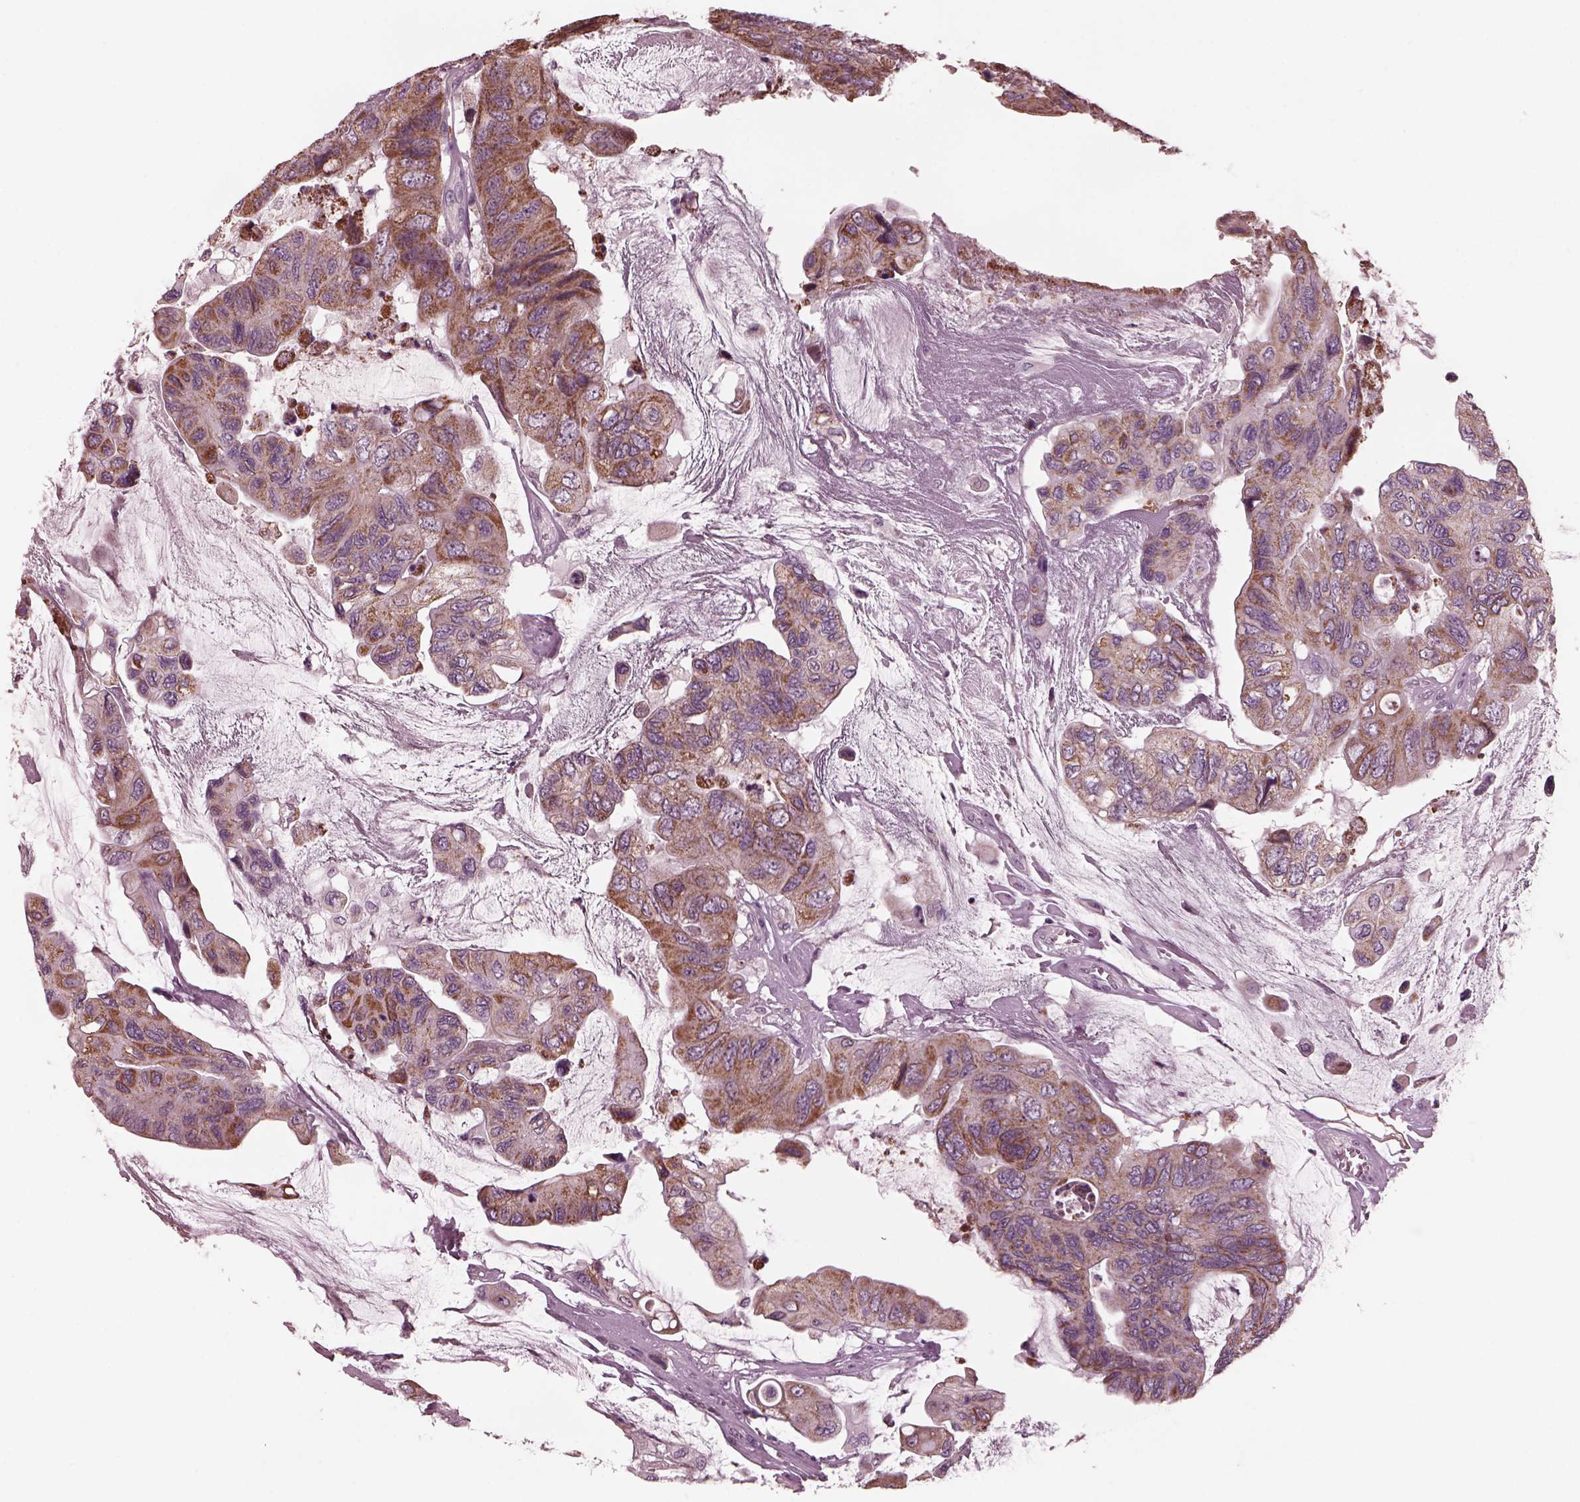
{"staining": {"intensity": "moderate", "quantity": "<25%", "location": "cytoplasmic/membranous"}, "tissue": "colorectal cancer", "cell_type": "Tumor cells", "image_type": "cancer", "snomed": [{"axis": "morphology", "description": "Adenocarcinoma, NOS"}, {"axis": "topography", "description": "Rectum"}], "caption": "A micrograph of colorectal adenocarcinoma stained for a protein reveals moderate cytoplasmic/membranous brown staining in tumor cells.", "gene": "CELSR3", "patient": {"sex": "male", "age": 63}}